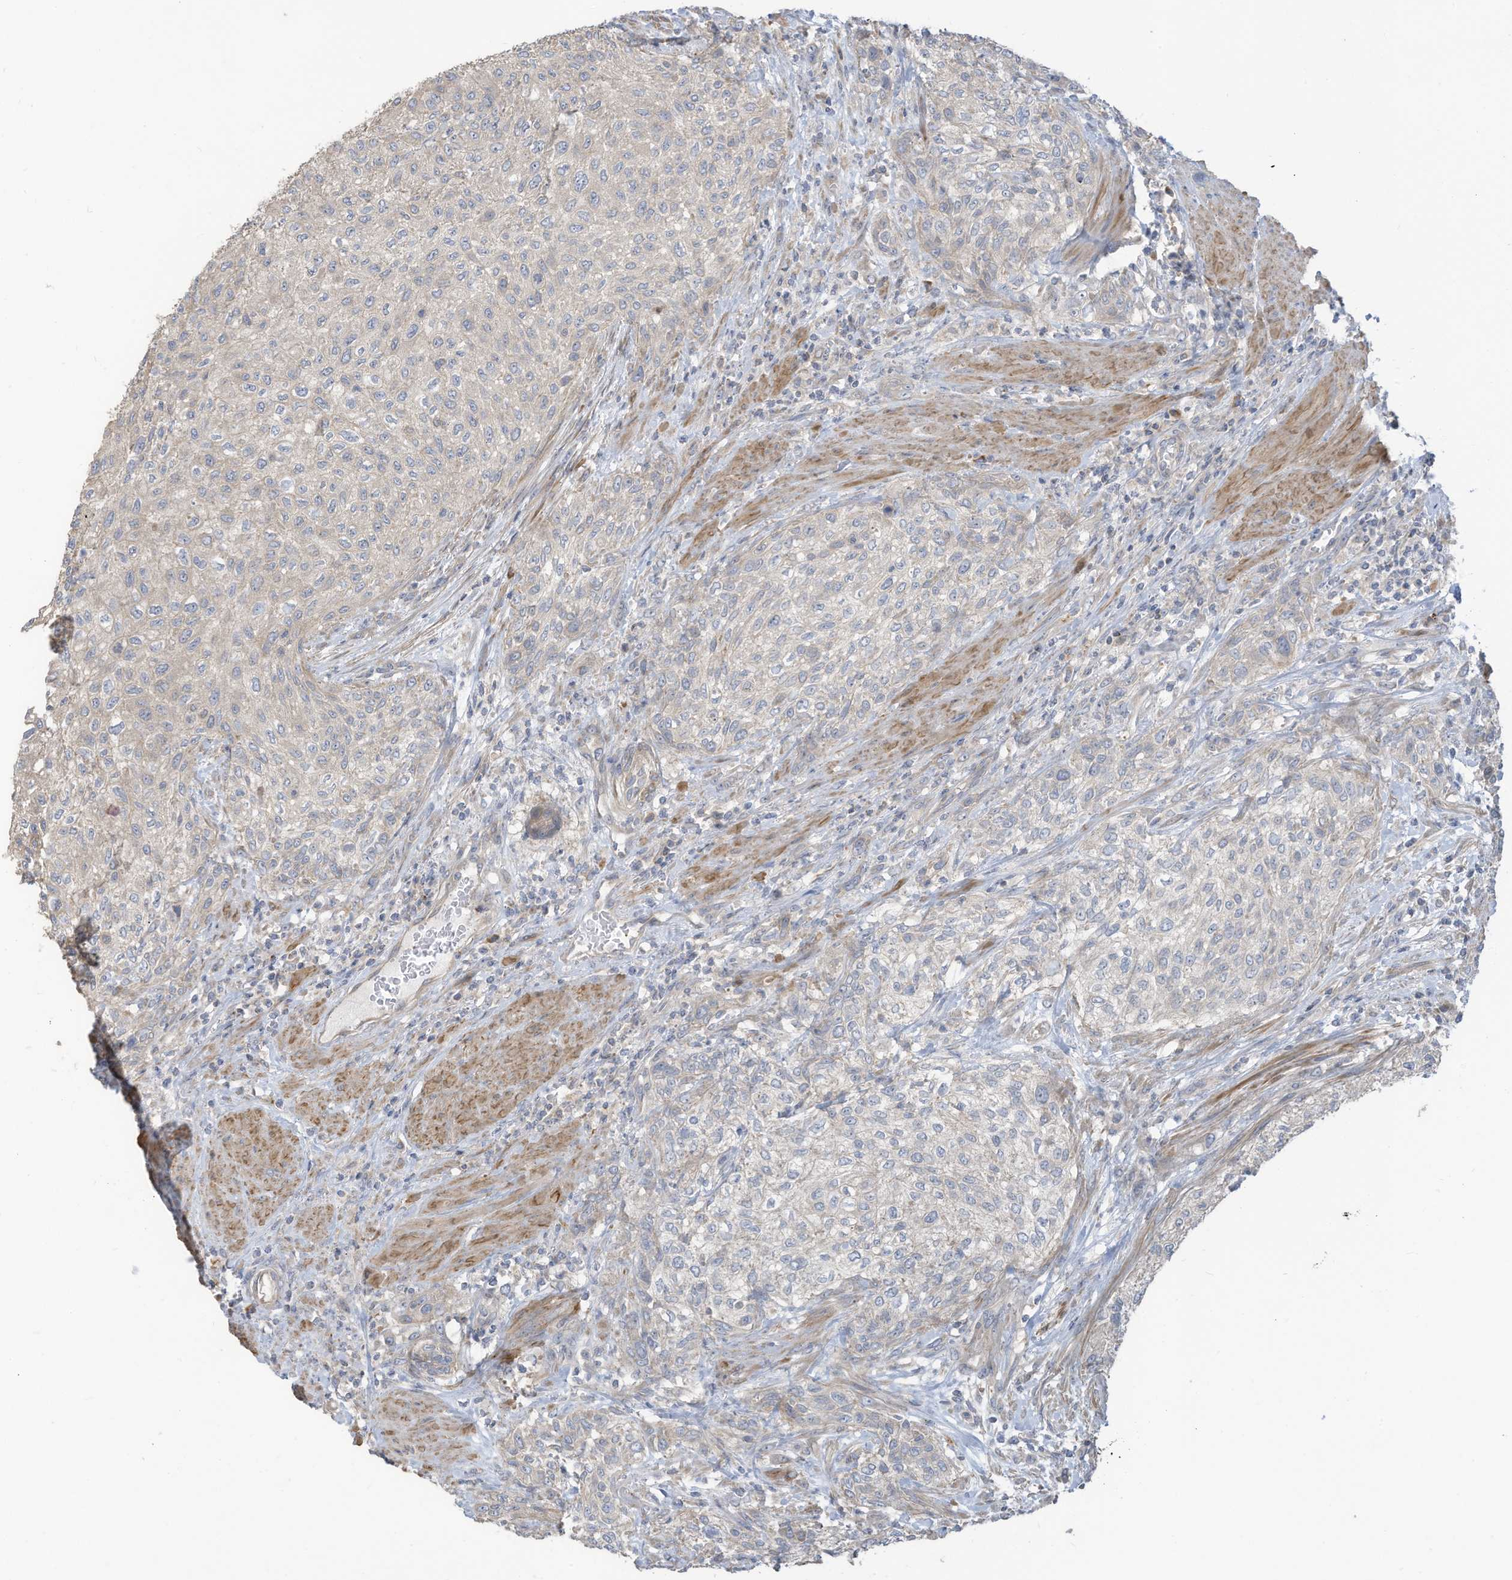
{"staining": {"intensity": "negative", "quantity": "none", "location": "none"}, "tissue": "urothelial cancer", "cell_type": "Tumor cells", "image_type": "cancer", "snomed": [{"axis": "morphology", "description": "Urothelial carcinoma, High grade"}, {"axis": "topography", "description": "Urinary bladder"}], "caption": "High power microscopy image of an IHC photomicrograph of urothelial cancer, revealing no significant staining in tumor cells.", "gene": "GTPBP2", "patient": {"sex": "male", "age": 35}}